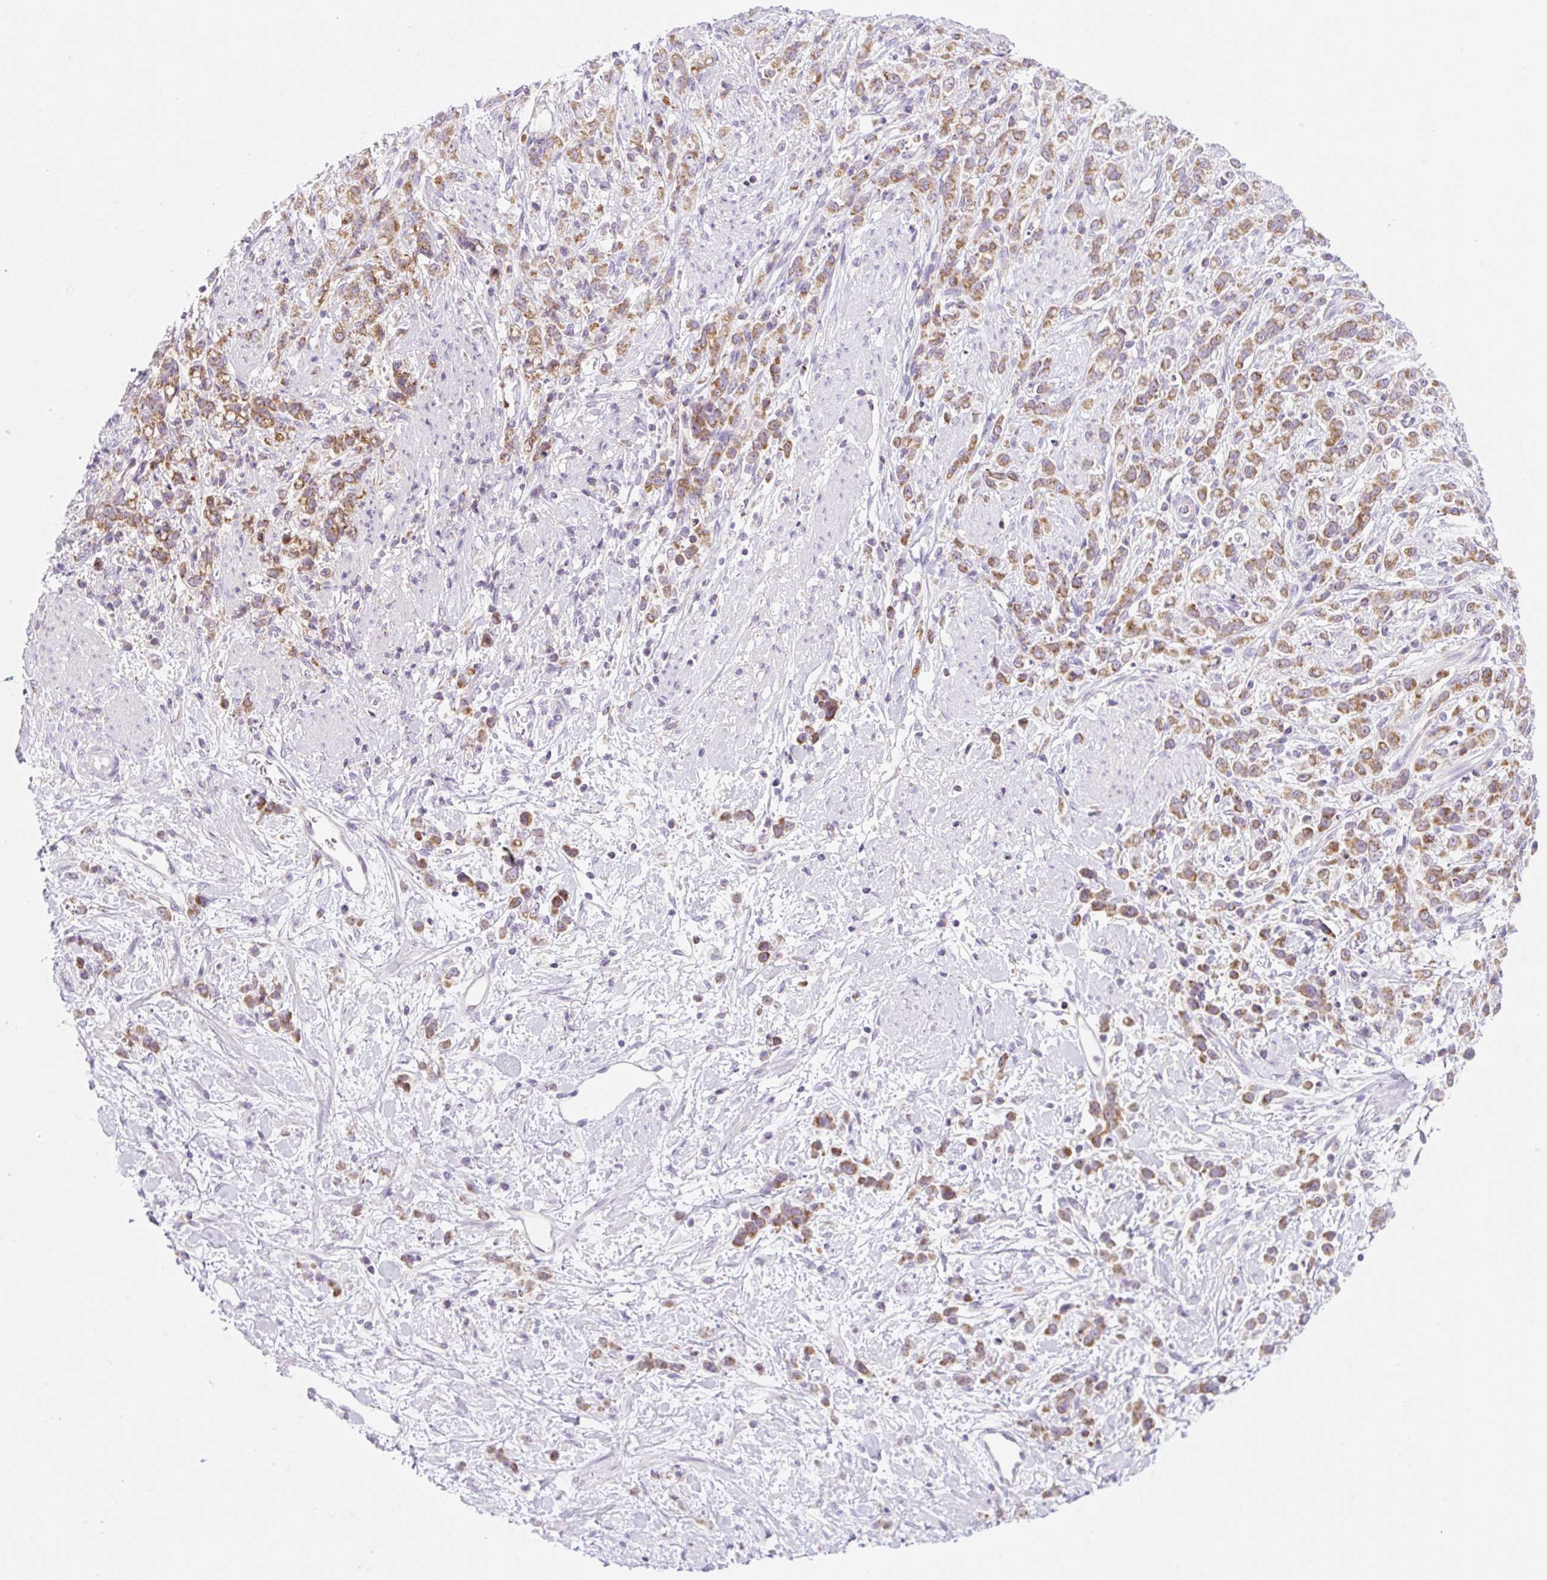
{"staining": {"intensity": "moderate", "quantity": ">75%", "location": "cytoplasmic/membranous"}, "tissue": "stomach cancer", "cell_type": "Tumor cells", "image_type": "cancer", "snomed": [{"axis": "morphology", "description": "Adenocarcinoma, NOS"}, {"axis": "topography", "description": "Stomach"}], "caption": "Immunohistochemistry of adenocarcinoma (stomach) shows medium levels of moderate cytoplasmic/membranous expression in approximately >75% of tumor cells.", "gene": "FOCAD", "patient": {"sex": "female", "age": 60}}